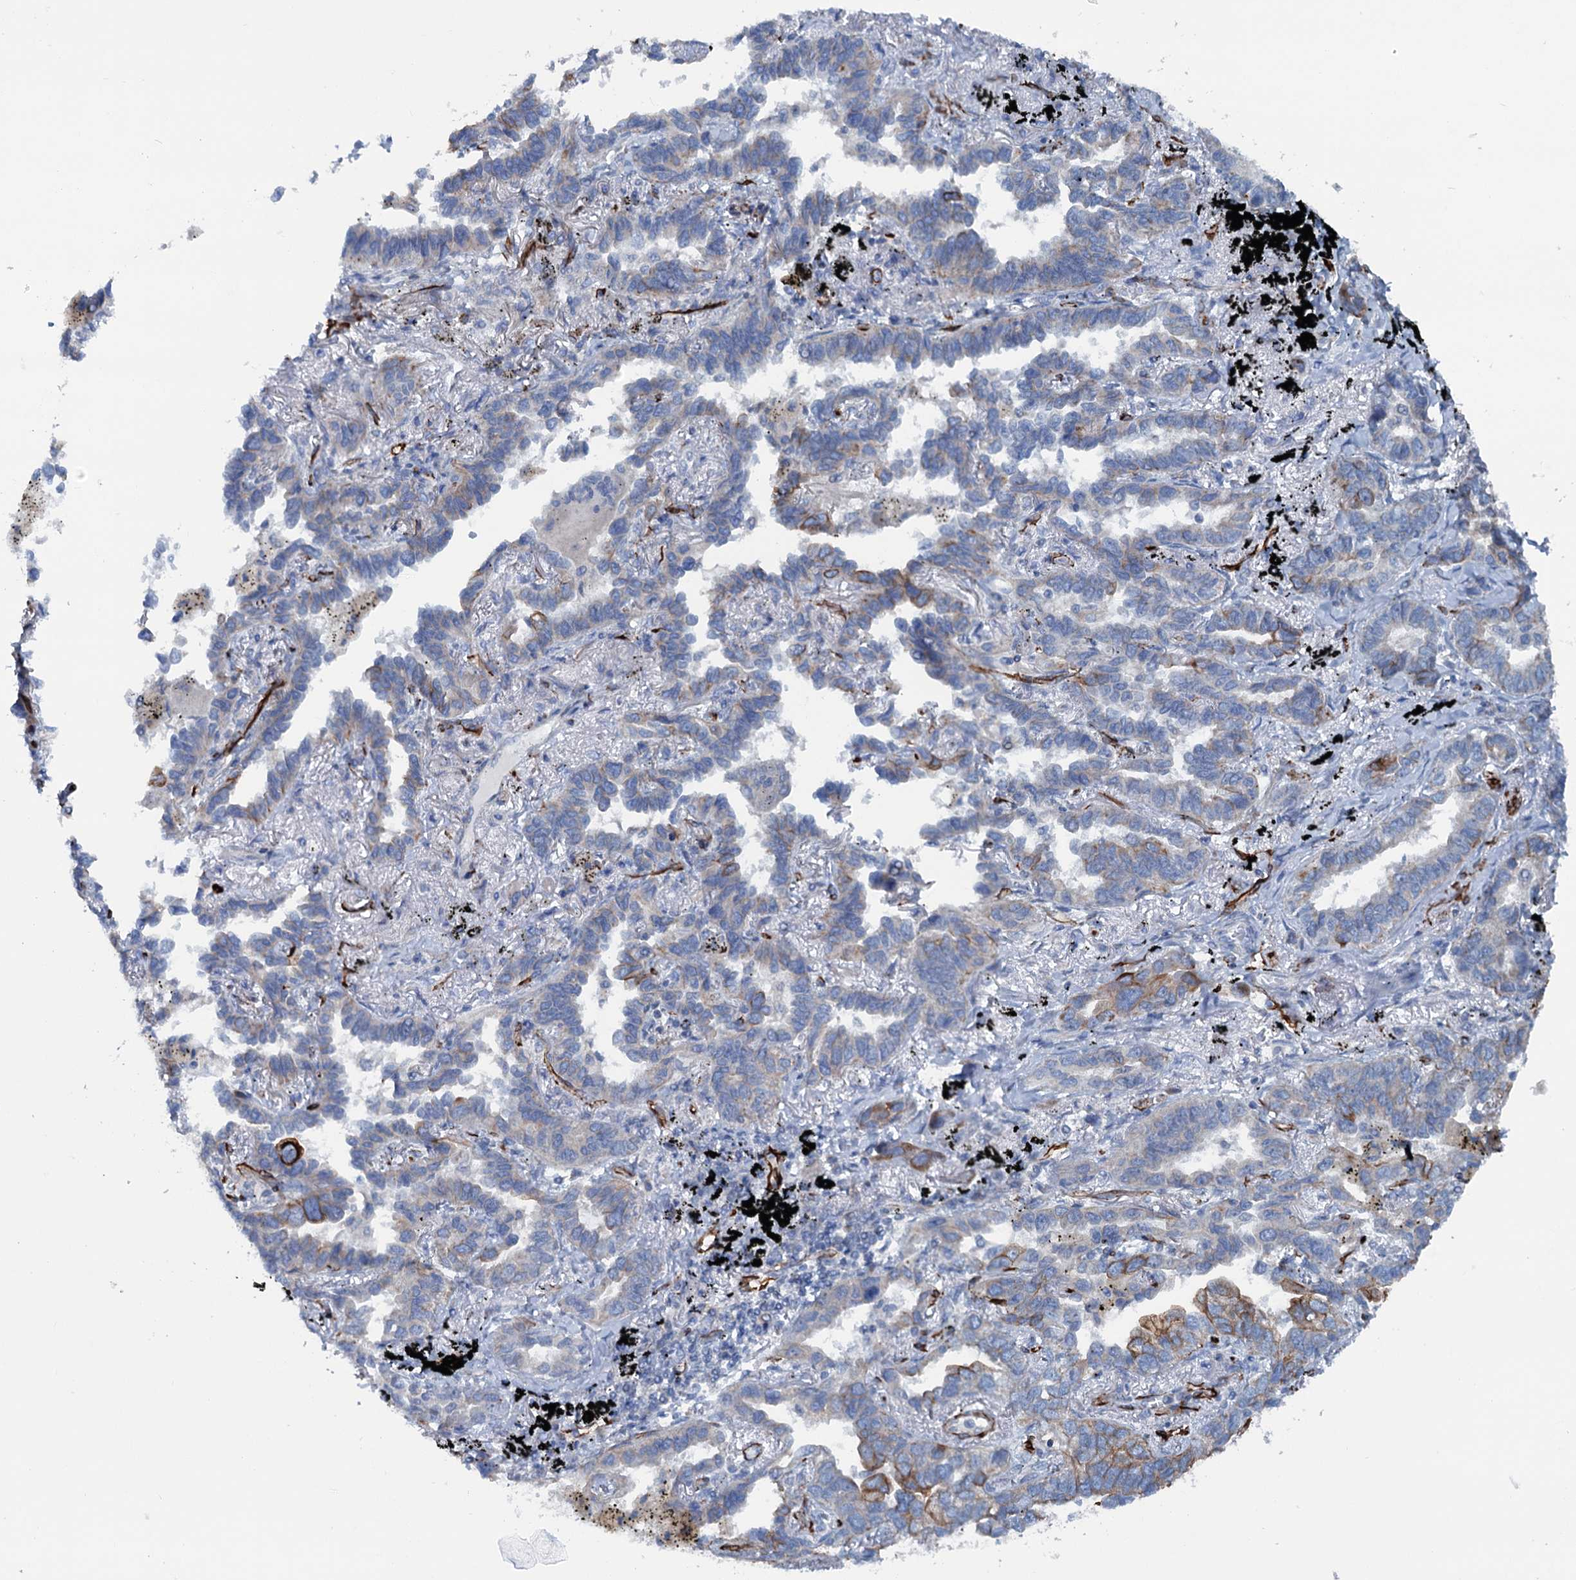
{"staining": {"intensity": "moderate", "quantity": "<25%", "location": "cytoplasmic/membranous"}, "tissue": "lung cancer", "cell_type": "Tumor cells", "image_type": "cancer", "snomed": [{"axis": "morphology", "description": "Adenocarcinoma, NOS"}, {"axis": "topography", "description": "Lung"}], "caption": "This is an image of IHC staining of lung cancer, which shows moderate staining in the cytoplasmic/membranous of tumor cells.", "gene": "CALCOCO1", "patient": {"sex": "male", "age": 67}}